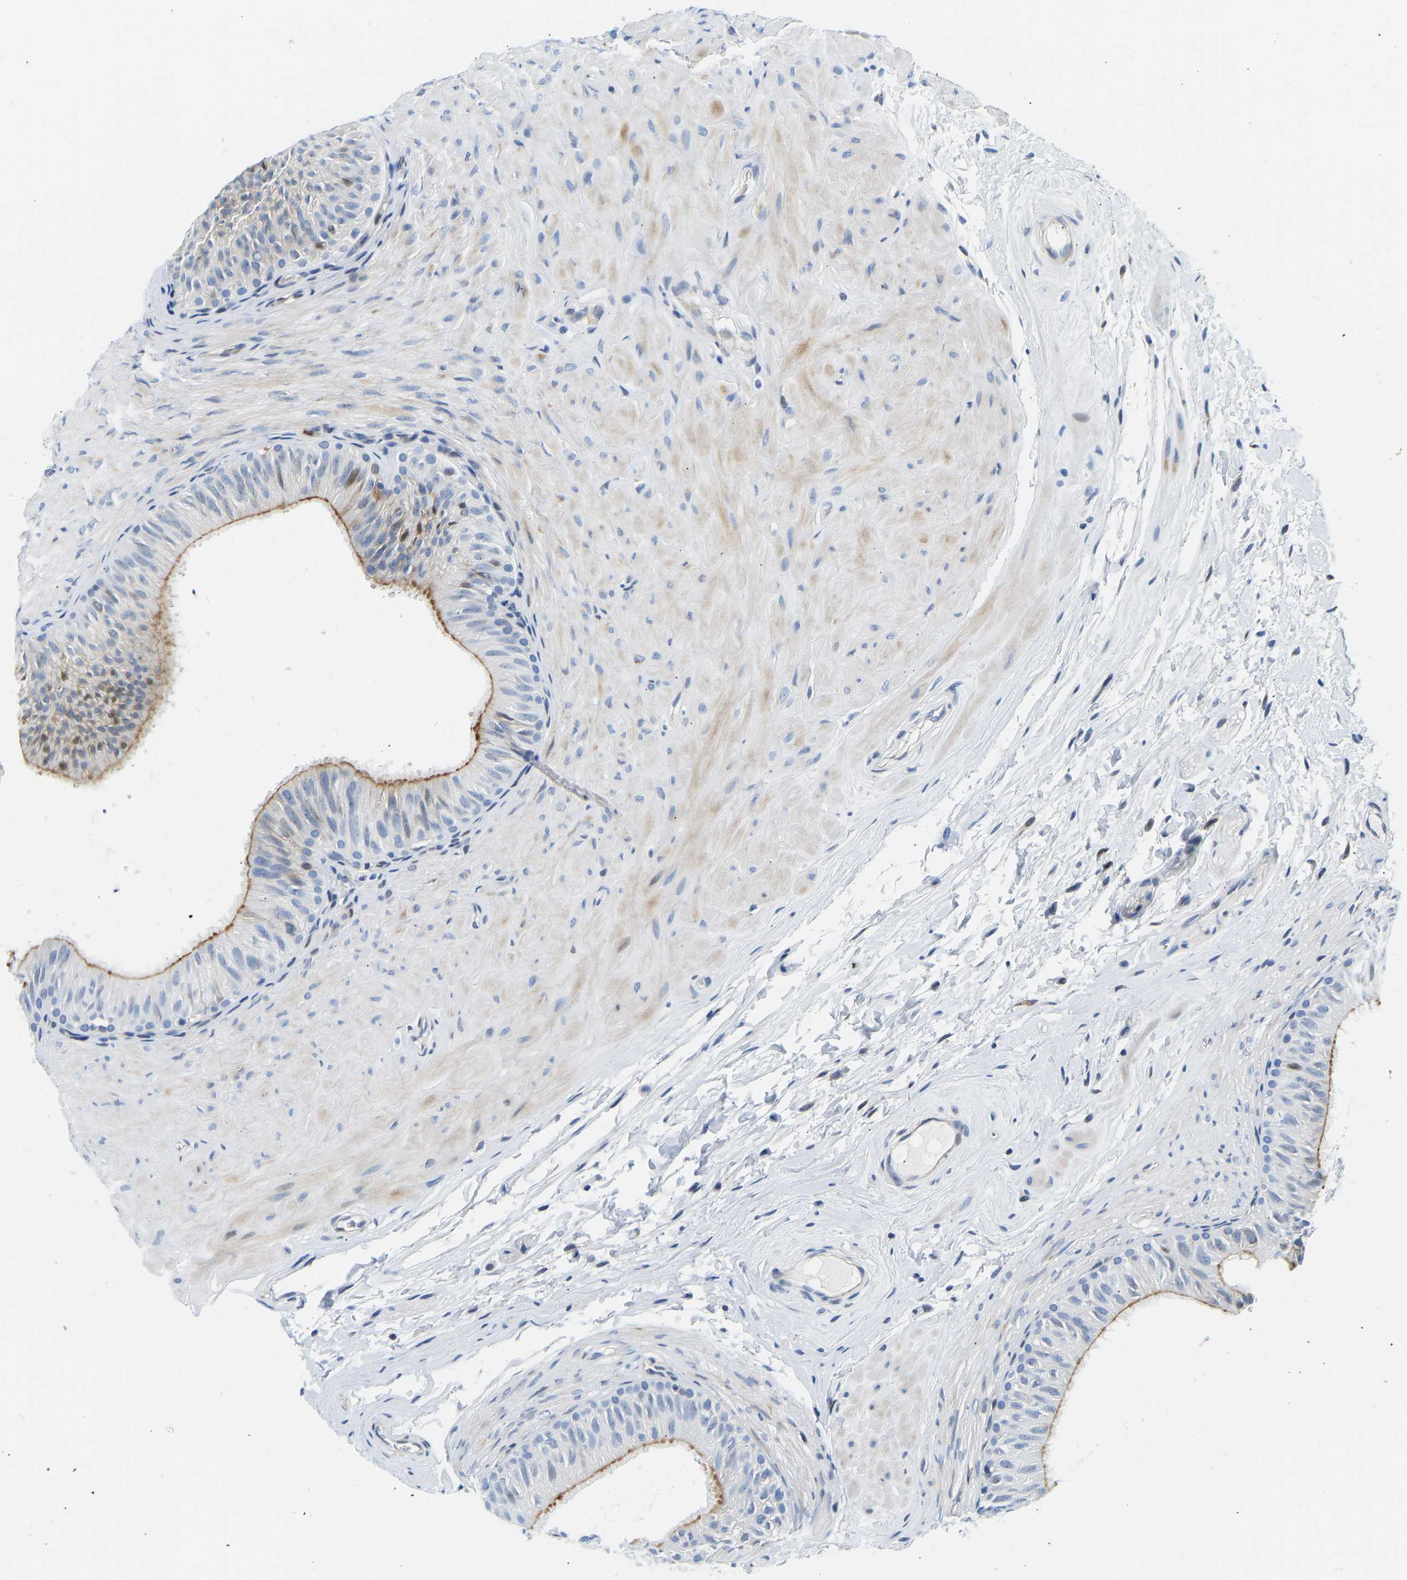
{"staining": {"intensity": "moderate", "quantity": "<25%", "location": "cytoplasmic/membranous,nuclear"}, "tissue": "epididymis", "cell_type": "Glandular cells", "image_type": "normal", "snomed": [{"axis": "morphology", "description": "Normal tissue, NOS"}, {"axis": "topography", "description": "Epididymis"}], "caption": "Immunohistochemical staining of unremarkable human epididymis exhibits moderate cytoplasmic/membranous,nuclear protein staining in about <25% of glandular cells. (DAB (3,3'-diaminobenzidine) = brown stain, brightfield microscopy at high magnification).", "gene": "HDAC5", "patient": {"sex": "male", "age": 34}}